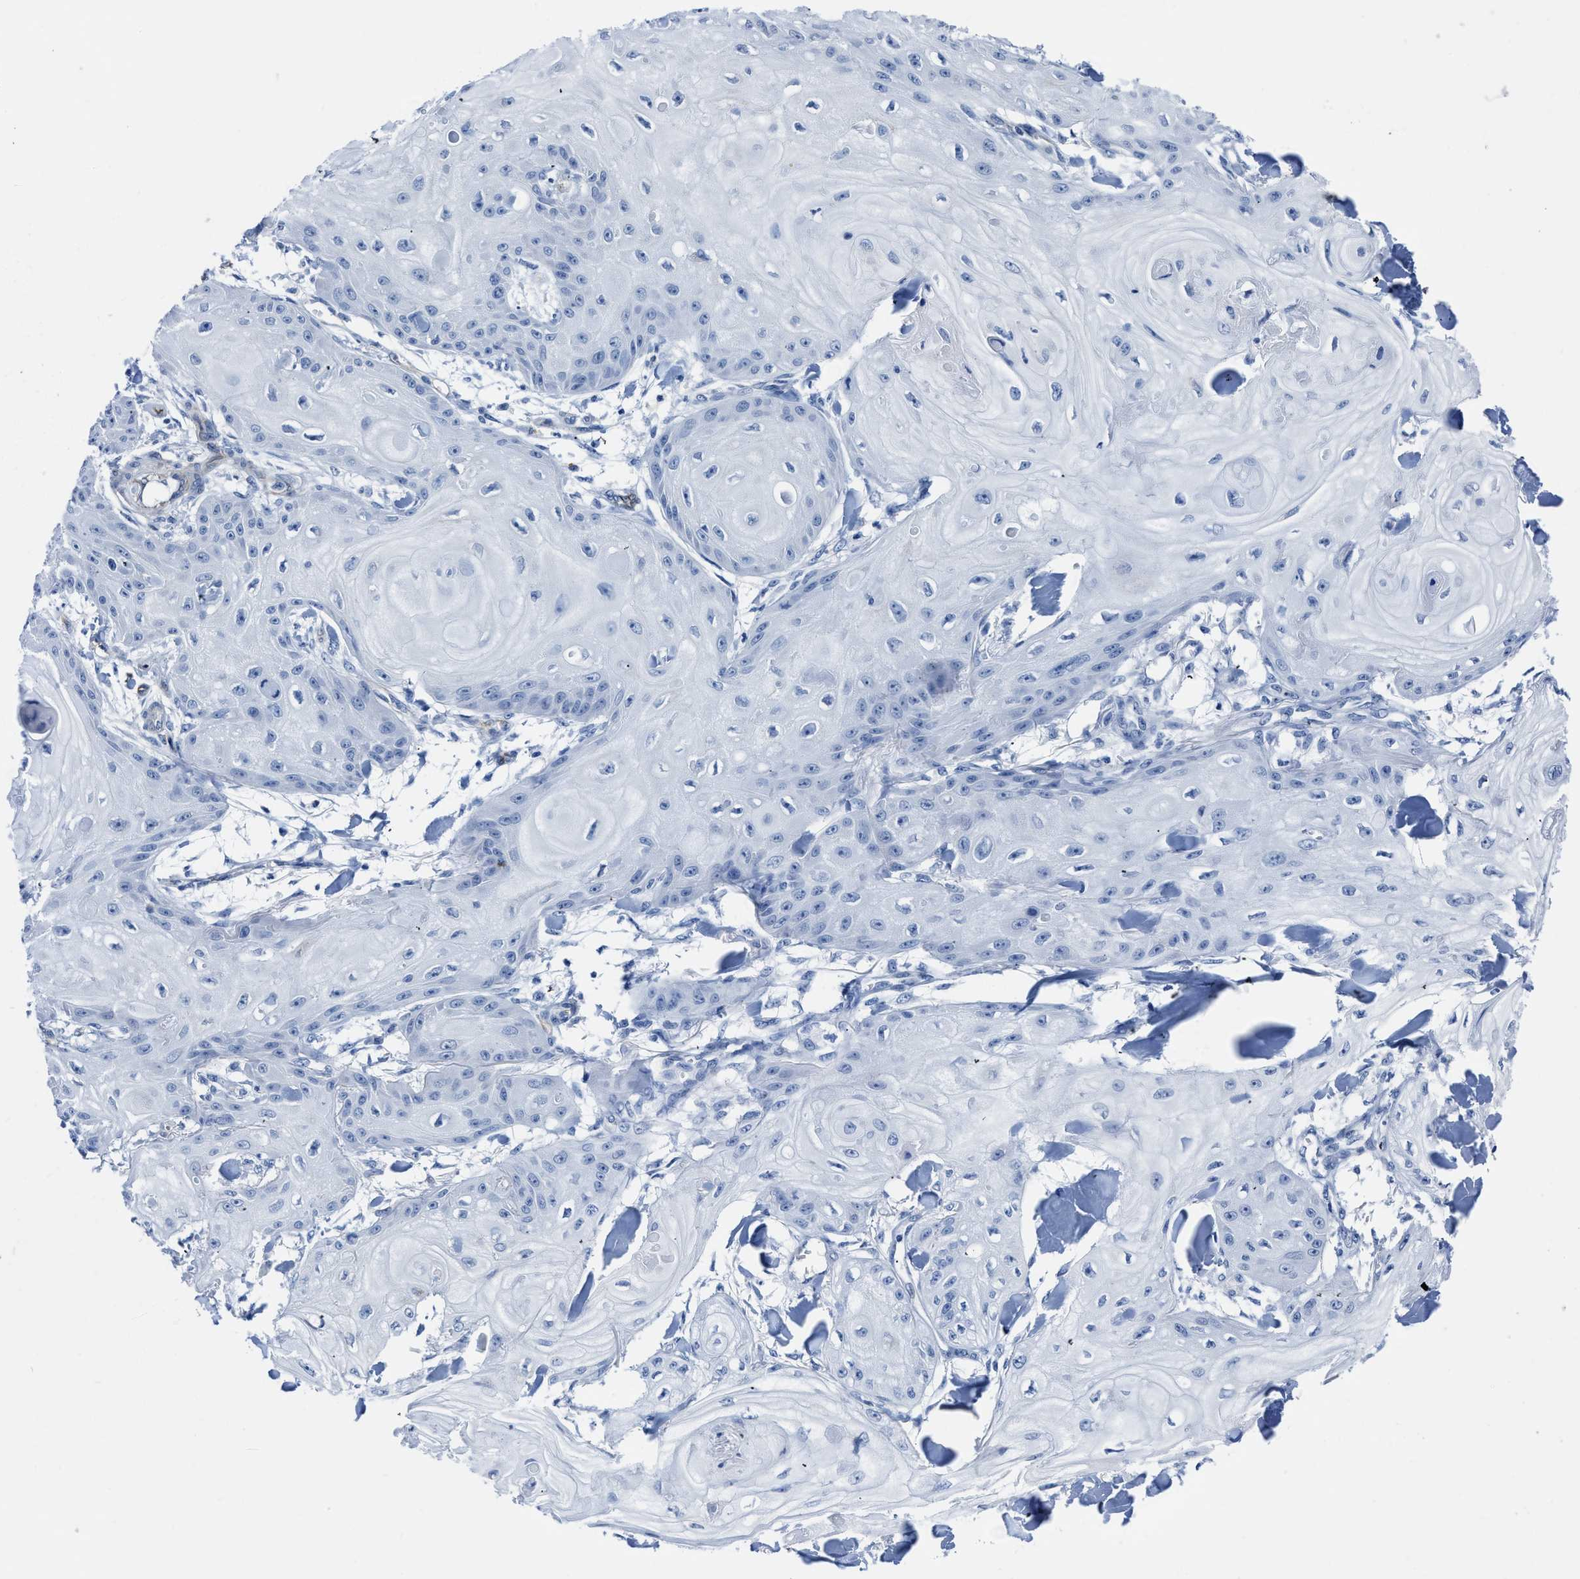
{"staining": {"intensity": "negative", "quantity": "none", "location": "none"}, "tissue": "skin cancer", "cell_type": "Tumor cells", "image_type": "cancer", "snomed": [{"axis": "morphology", "description": "Squamous cell carcinoma, NOS"}, {"axis": "topography", "description": "Skin"}], "caption": "Tumor cells show no significant expression in skin cancer.", "gene": "KCNMB3", "patient": {"sex": "male", "age": 74}}